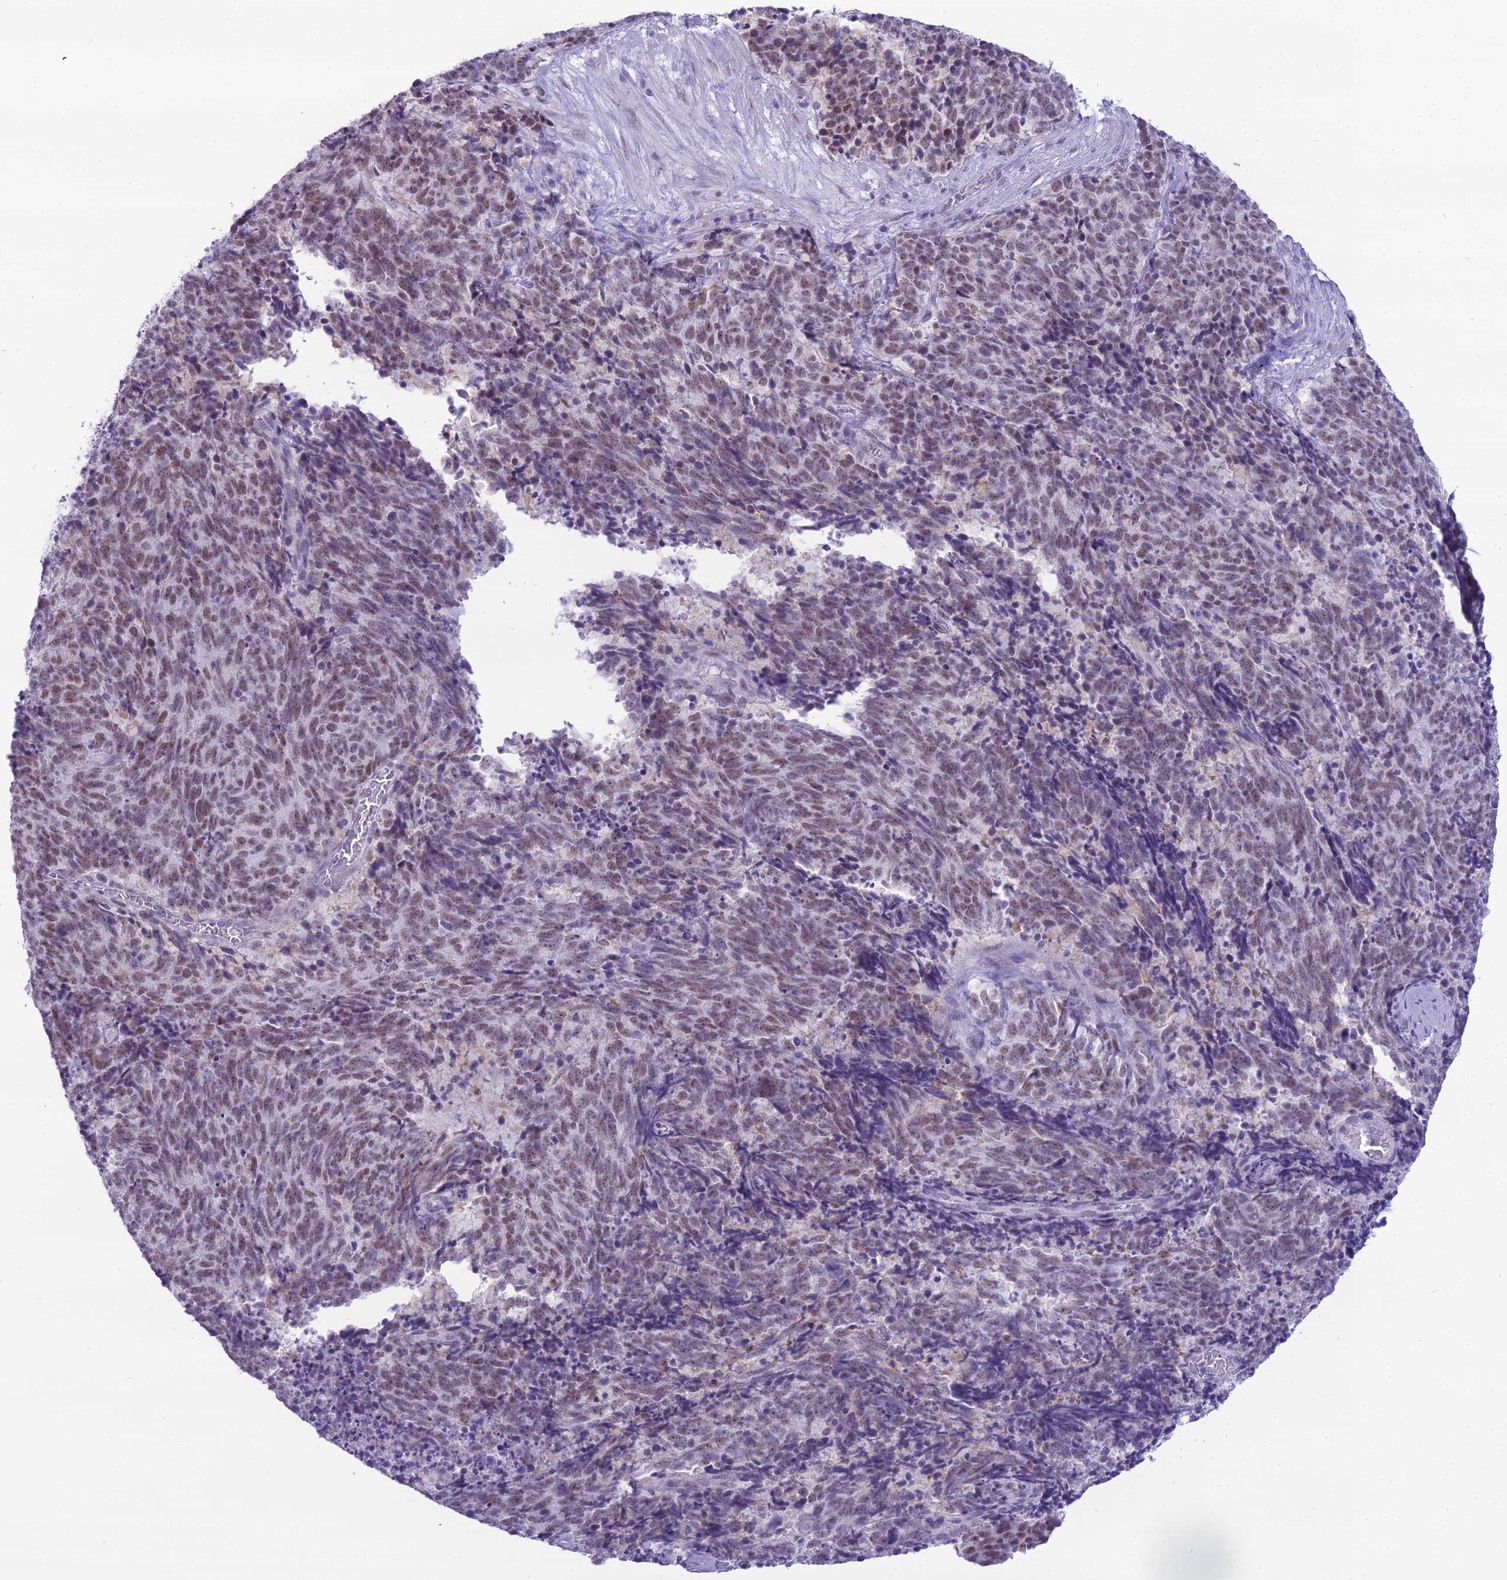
{"staining": {"intensity": "moderate", "quantity": ">75%", "location": "nuclear"}, "tissue": "cervical cancer", "cell_type": "Tumor cells", "image_type": "cancer", "snomed": [{"axis": "morphology", "description": "Squamous cell carcinoma, NOS"}, {"axis": "topography", "description": "Cervix"}], "caption": "Tumor cells reveal moderate nuclear positivity in about >75% of cells in cervical cancer (squamous cell carcinoma).", "gene": "DHX40", "patient": {"sex": "female", "age": 29}}